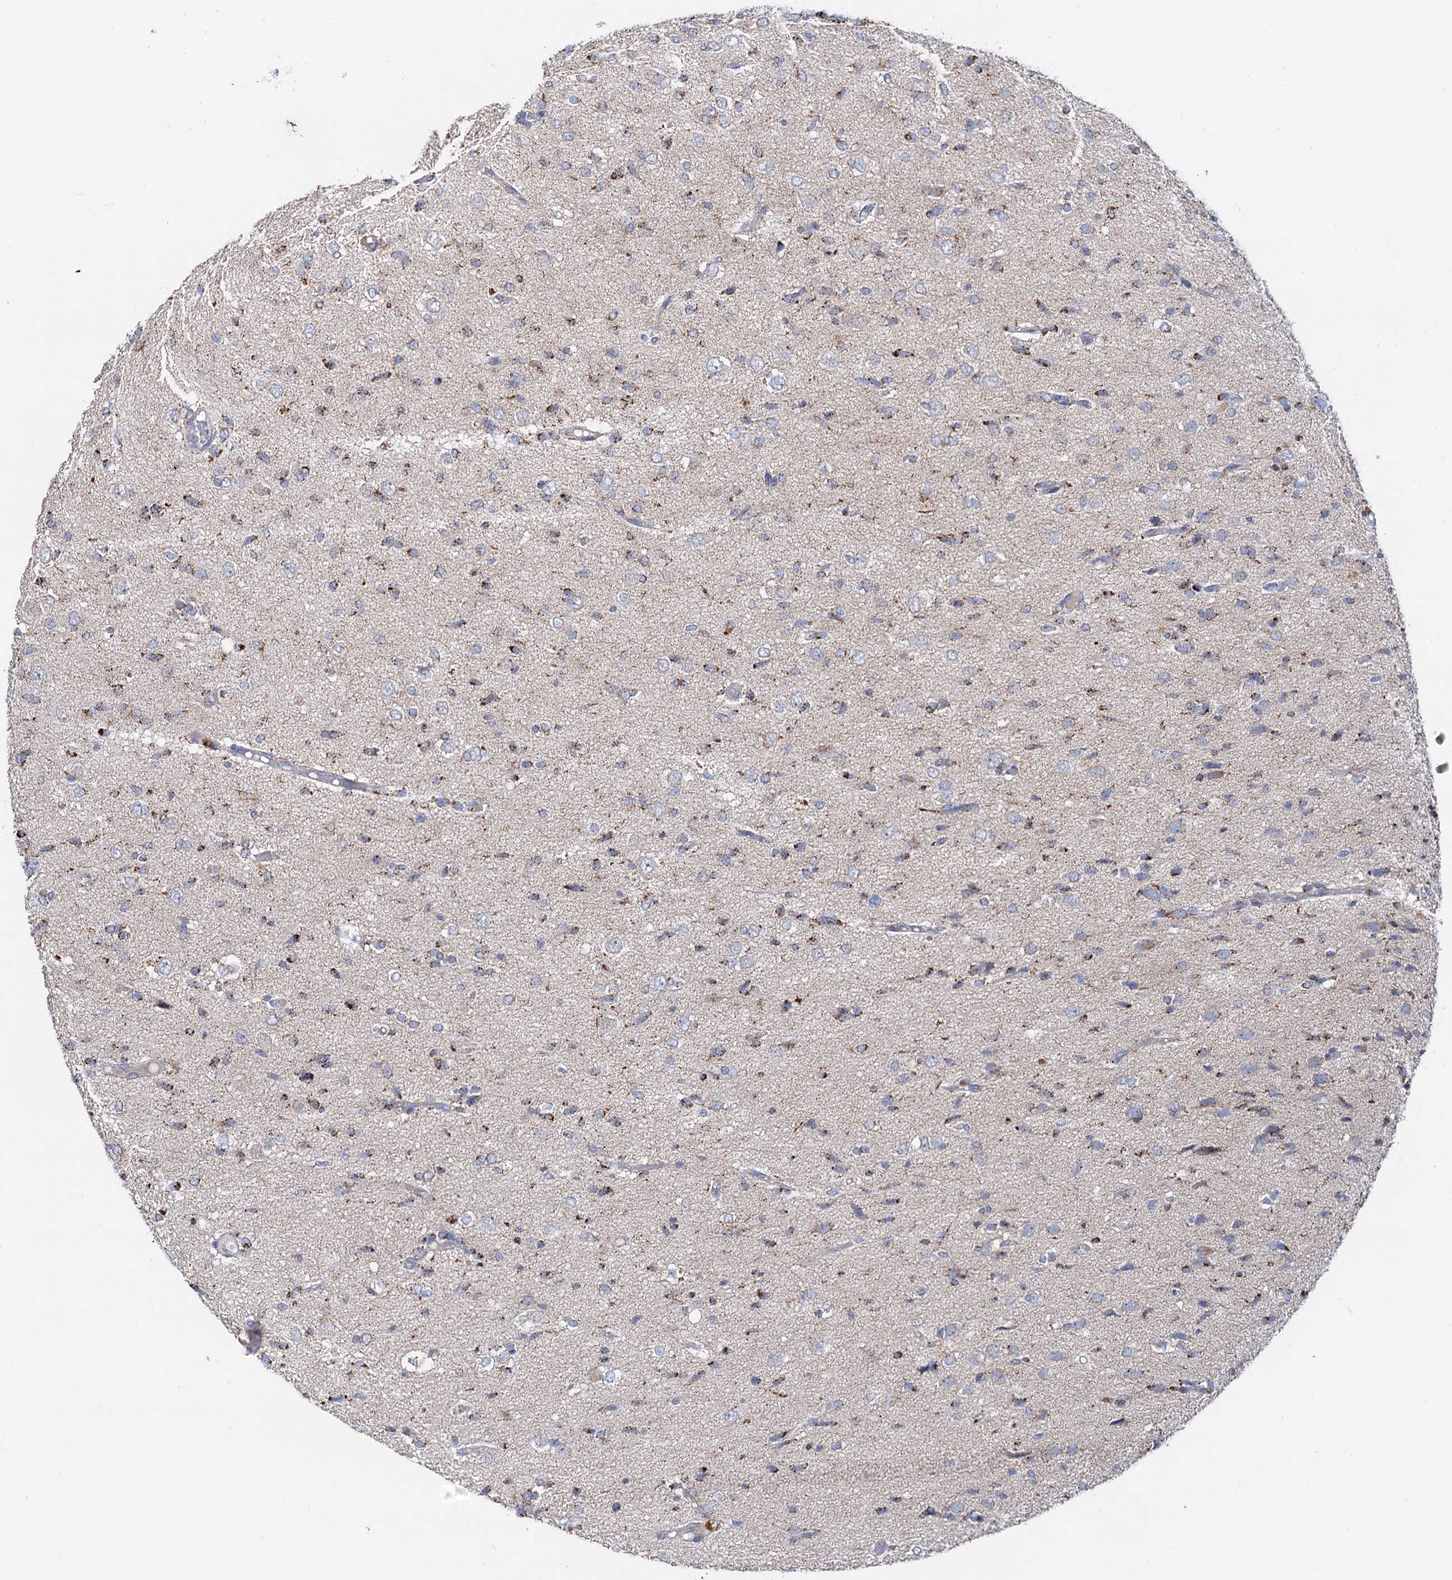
{"staining": {"intensity": "moderate", "quantity": ">75%", "location": "cytoplasmic/membranous"}, "tissue": "glioma", "cell_type": "Tumor cells", "image_type": "cancer", "snomed": [{"axis": "morphology", "description": "Glioma, malignant, High grade"}, {"axis": "topography", "description": "Brain"}], "caption": "Brown immunohistochemical staining in malignant glioma (high-grade) displays moderate cytoplasmic/membranous expression in about >75% of tumor cells.", "gene": "C2CD3", "patient": {"sex": "female", "age": 59}}